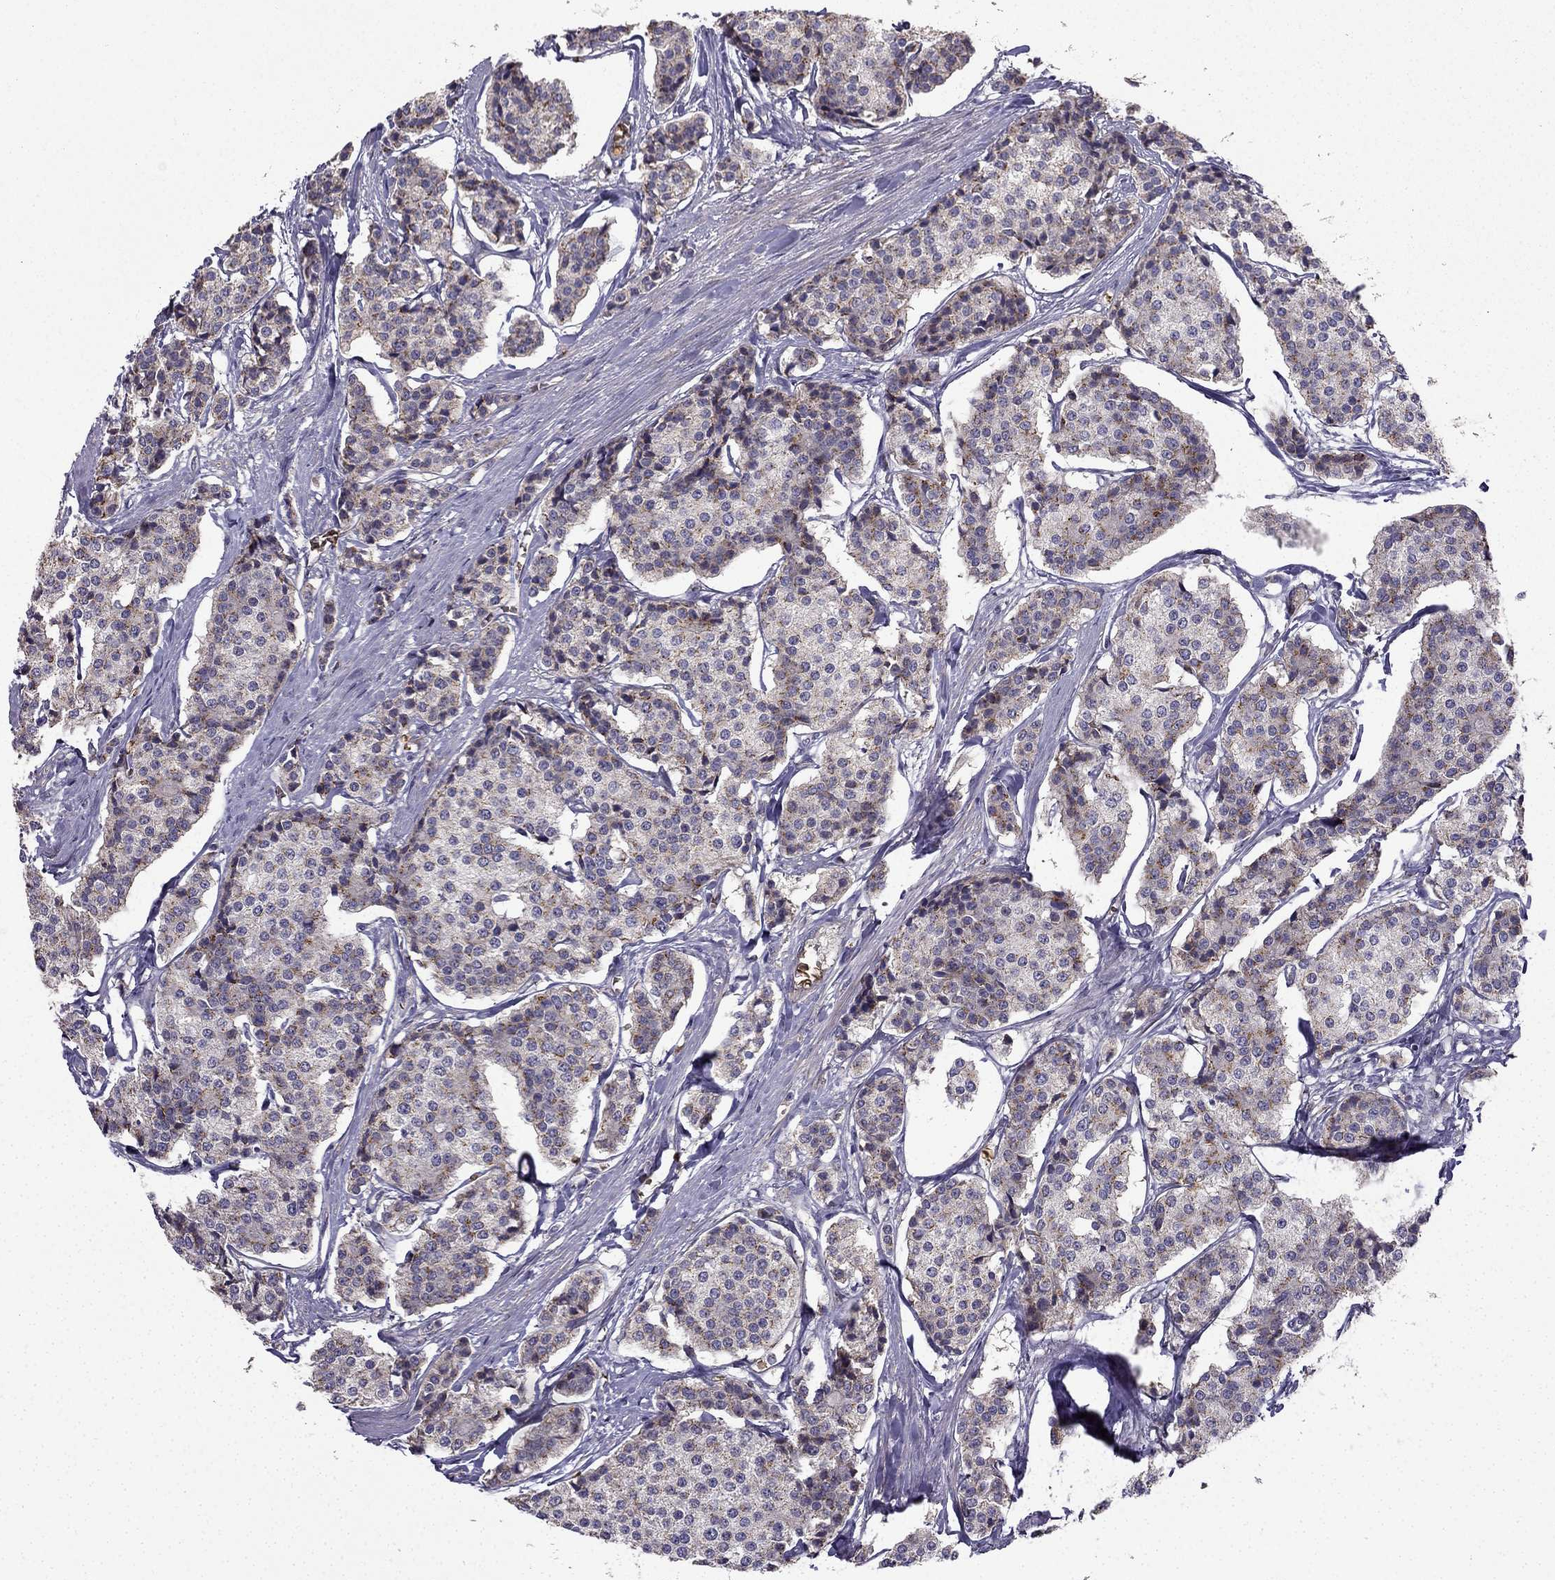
{"staining": {"intensity": "moderate", "quantity": "<25%", "location": "cytoplasmic/membranous"}, "tissue": "carcinoid", "cell_type": "Tumor cells", "image_type": "cancer", "snomed": [{"axis": "morphology", "description": "Carcinoid, malignant, NOS"}, {"axis": "topography", "description": "Small intestine"}], "caption": "Immunohistochemistry (IHC) image of neoplastic tissue: carcinoid stained using IHC displays low levels of moderate protein expression localized specifically in the cytoplasmic/membranous of tumor cells, appearing as a cytoplasmic/membranous brown color.", "gene": "B4GALT7", "patient": {"sex": "female", "age": 65}}